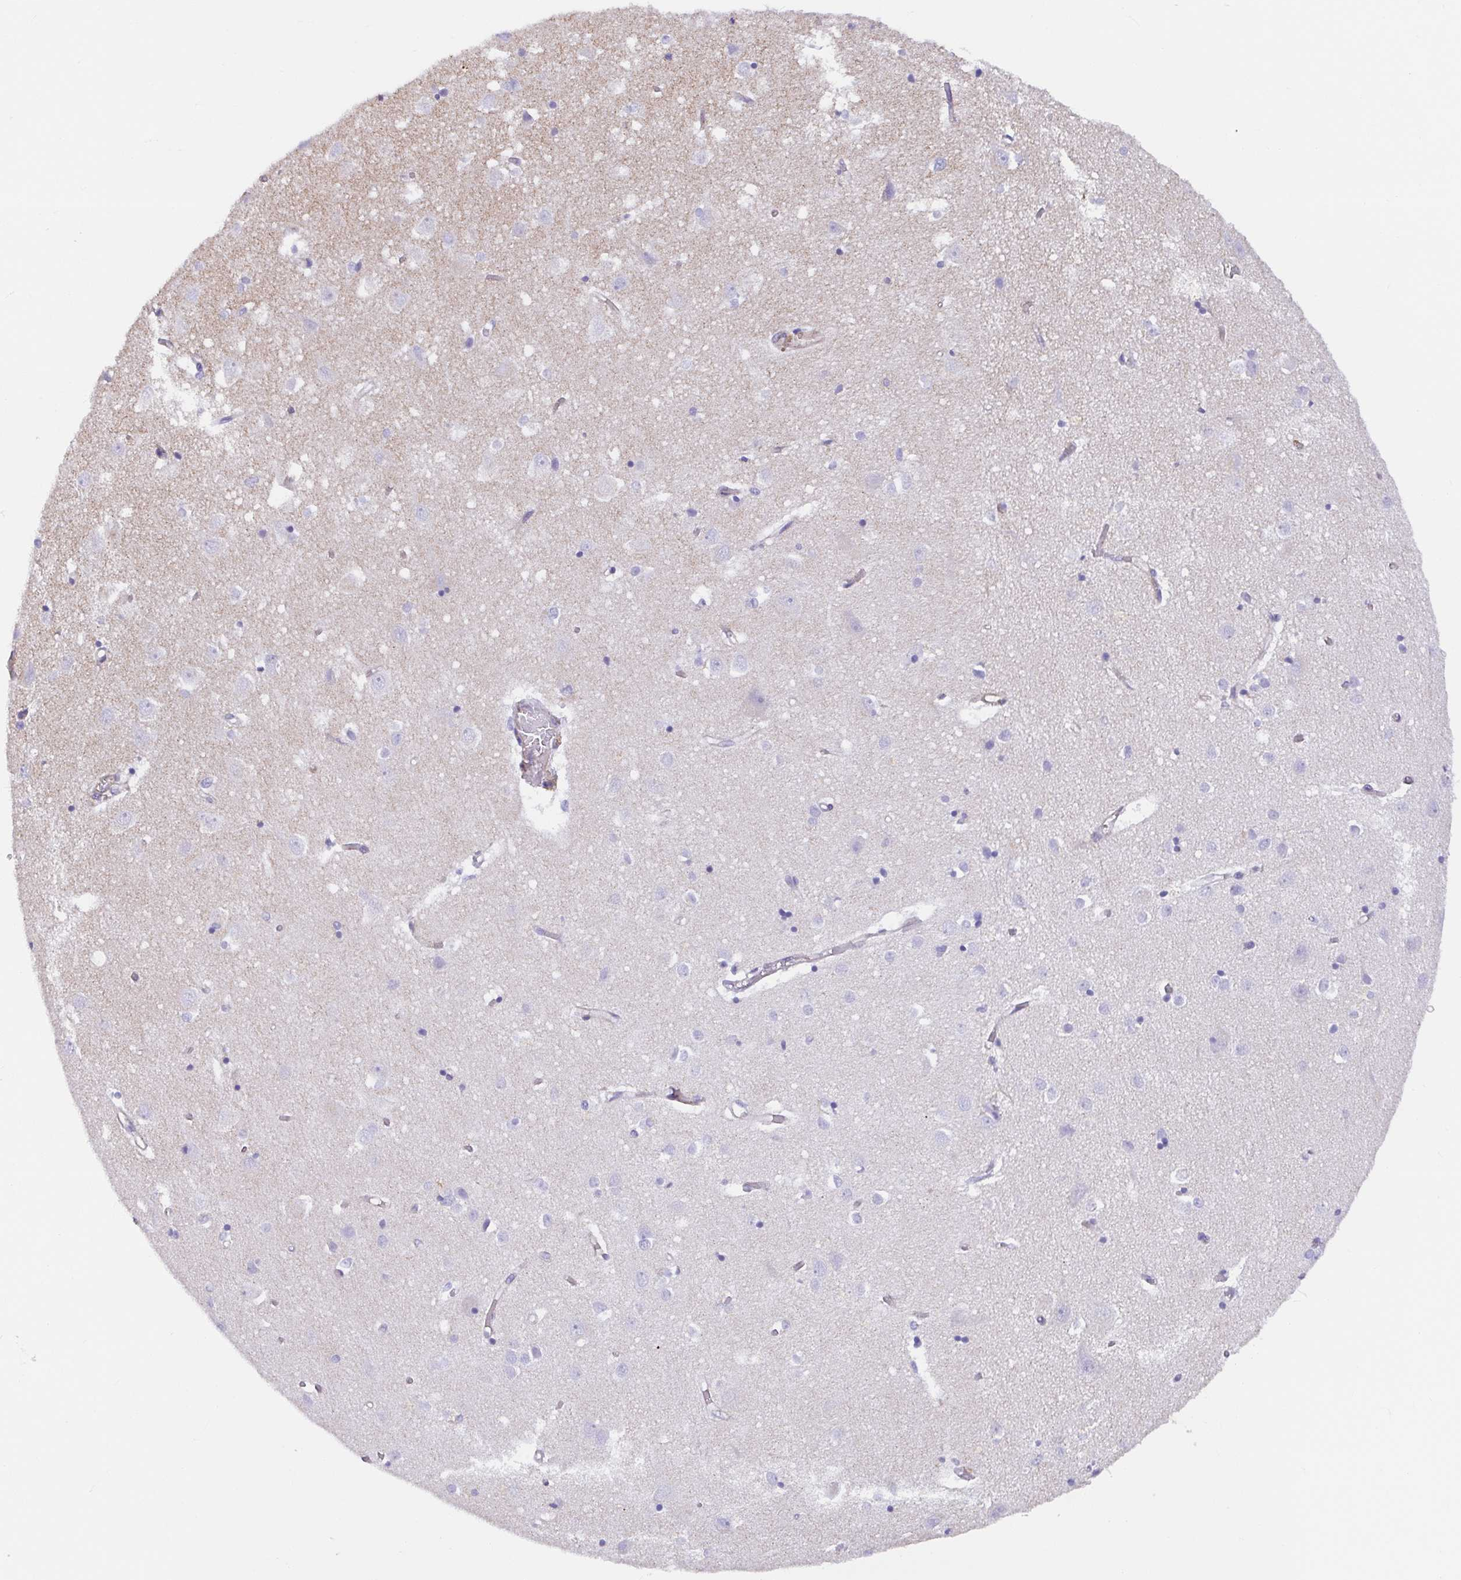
{"staining": {"intensity": "negative", "quantity": "none", "location": "none"}, "tissue": "cerebral cortex", "cell_type": "Endothelial cells", "image_type": "normal", "snomed": [{"axis": "morphology", "description": "Normal tissue, NOS"}, {"axis": "topography", "description": "Cerebral cortex"}], "caption": "This image is of benign cerebral cortex stained with immunohistochemistry (IHC) to label a protein in brown with the nuclei are counter-stained blue. There is no expression in endothelial cells.", "gene": "TRAM2", "patient": {"sex": "male", "age": 70}}